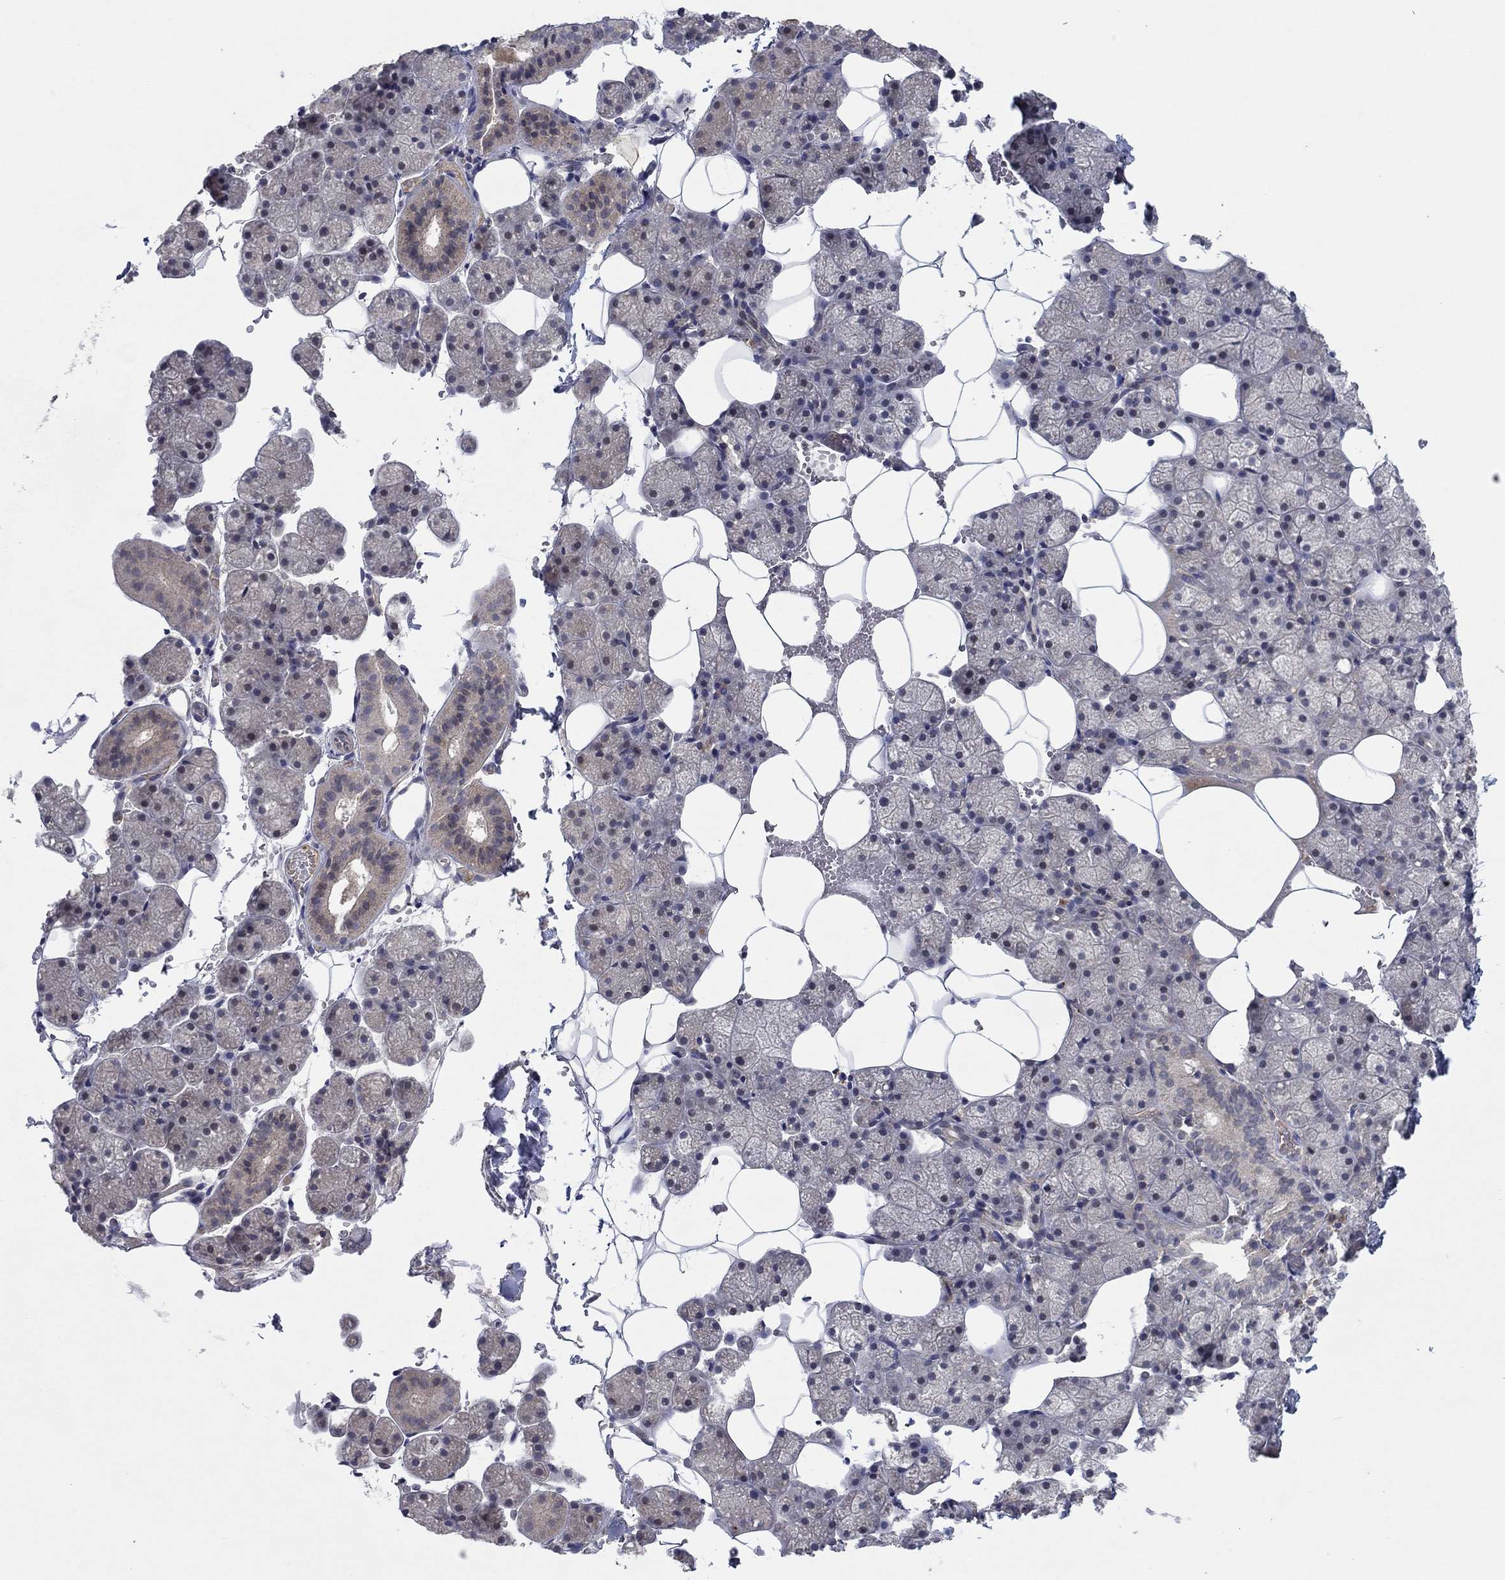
{"staining": {"intensity": "weak", "quantity": "<25%", "location": "cytoplasmic/membranous"}, "tissue": "salivary gland", "cell_type": "Glandular cells", "image_type": "normal", "snomed": [{"axis": "morphology", "description": "Normal tissue, NOS"}, {"axis": "topography", "description": "Salivary gland"}], "caption": "Salivary gland was stained to show a protein in brown. There is no significant staining in glandular cells.", "gene": "IL4", "patient": {"sex": "male", "age": 38}}